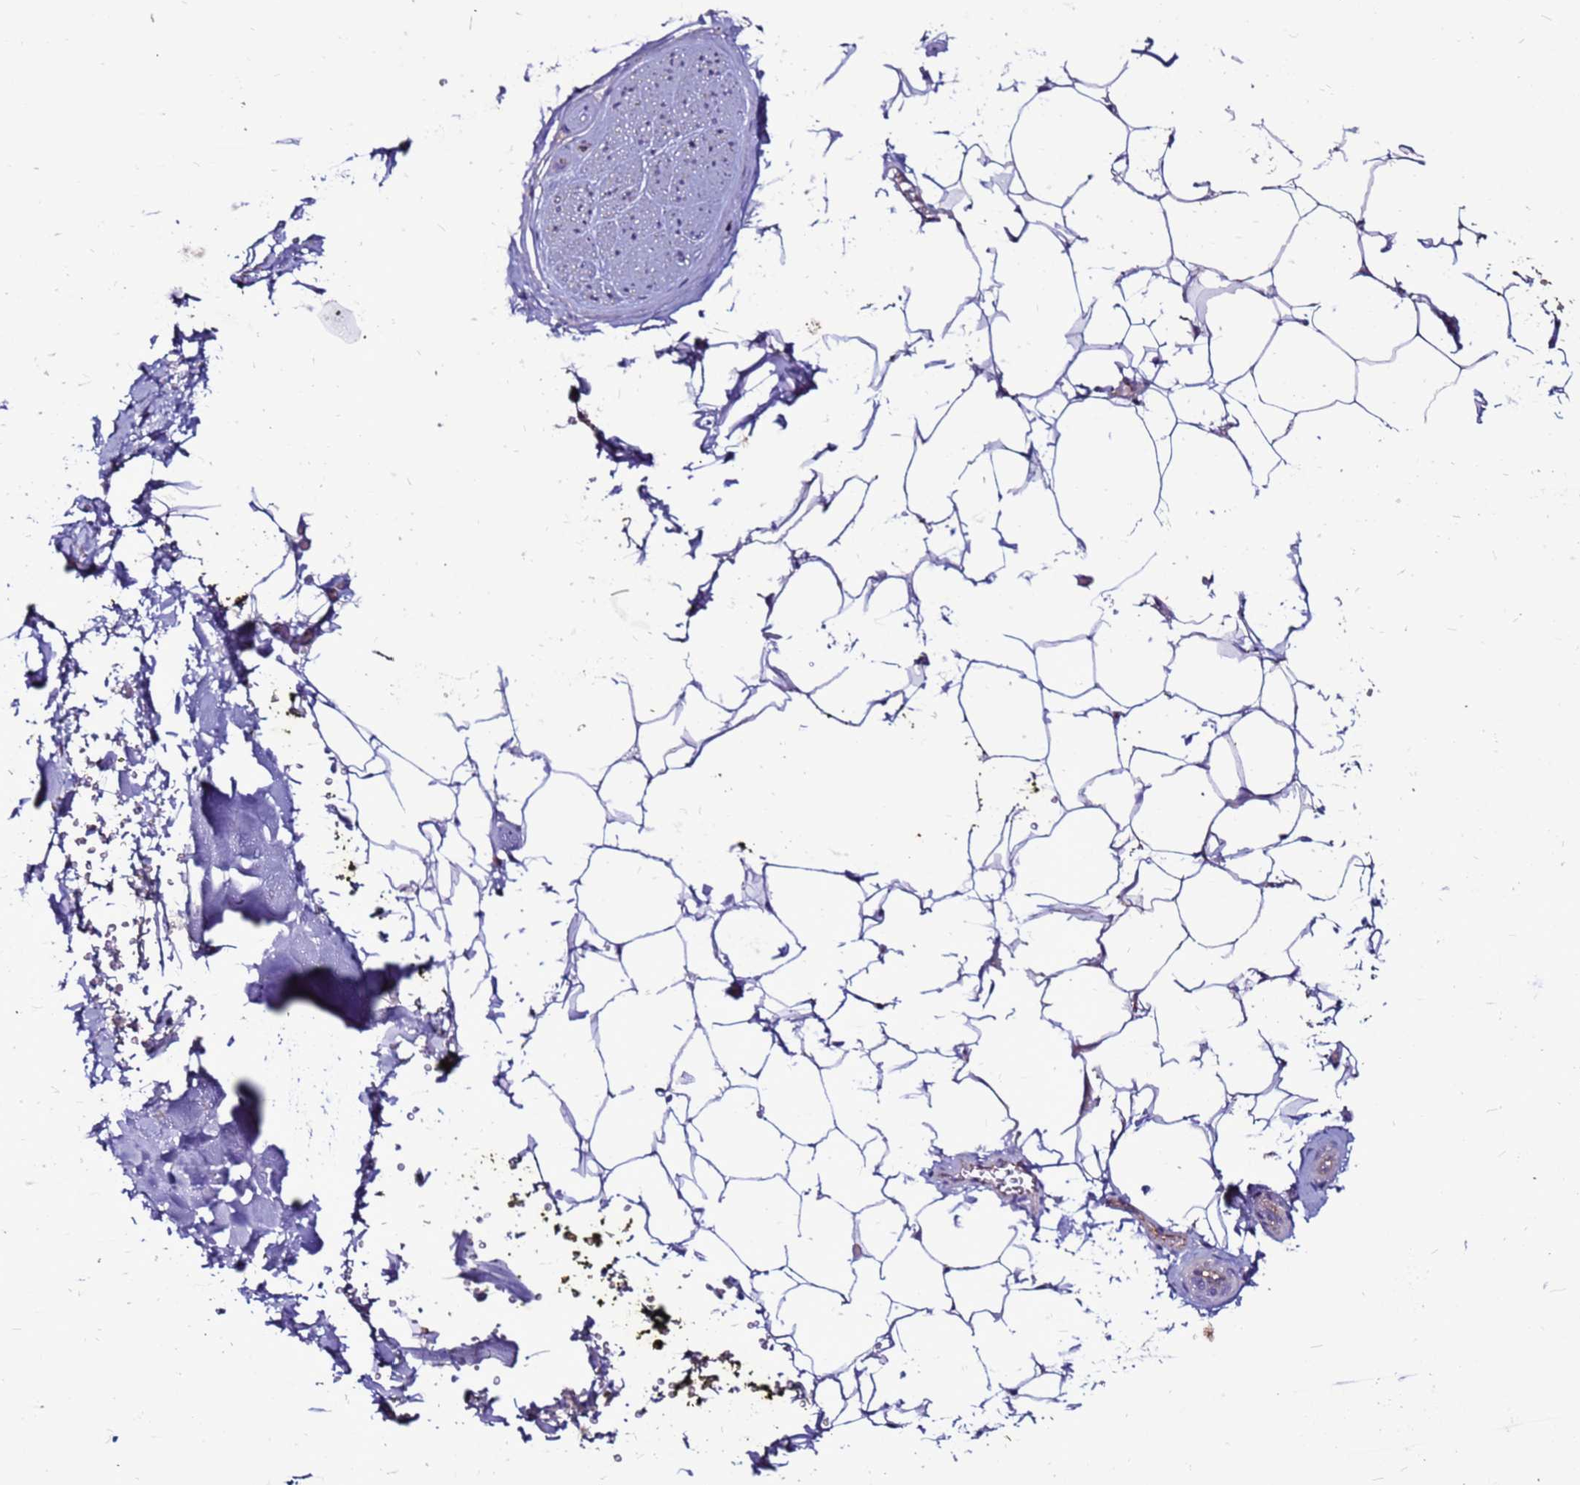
{"staining": {"intensity": "negative", "quantity": "none", "location": "none"}, "tissue": "adipose tissue", "cell_type": "Adipocytes", "image_type": "normal", "snomed": [{"axis": "morphology", "description": "Normal tissue, NOS"}, {"axis": "morphology", "description": "Adenocarcinoma, Low grade"}, {"axis": "topography", "description": "Prostate"}, {"axis": "topography", "description": "Peripheral nerve tissue"}], "caption": "The photomicrograph exhibits no significant staining in adipocytes of adipose tissue.", "gene": "NRN1L", "patient": {"sex": "male", "age": 63}}